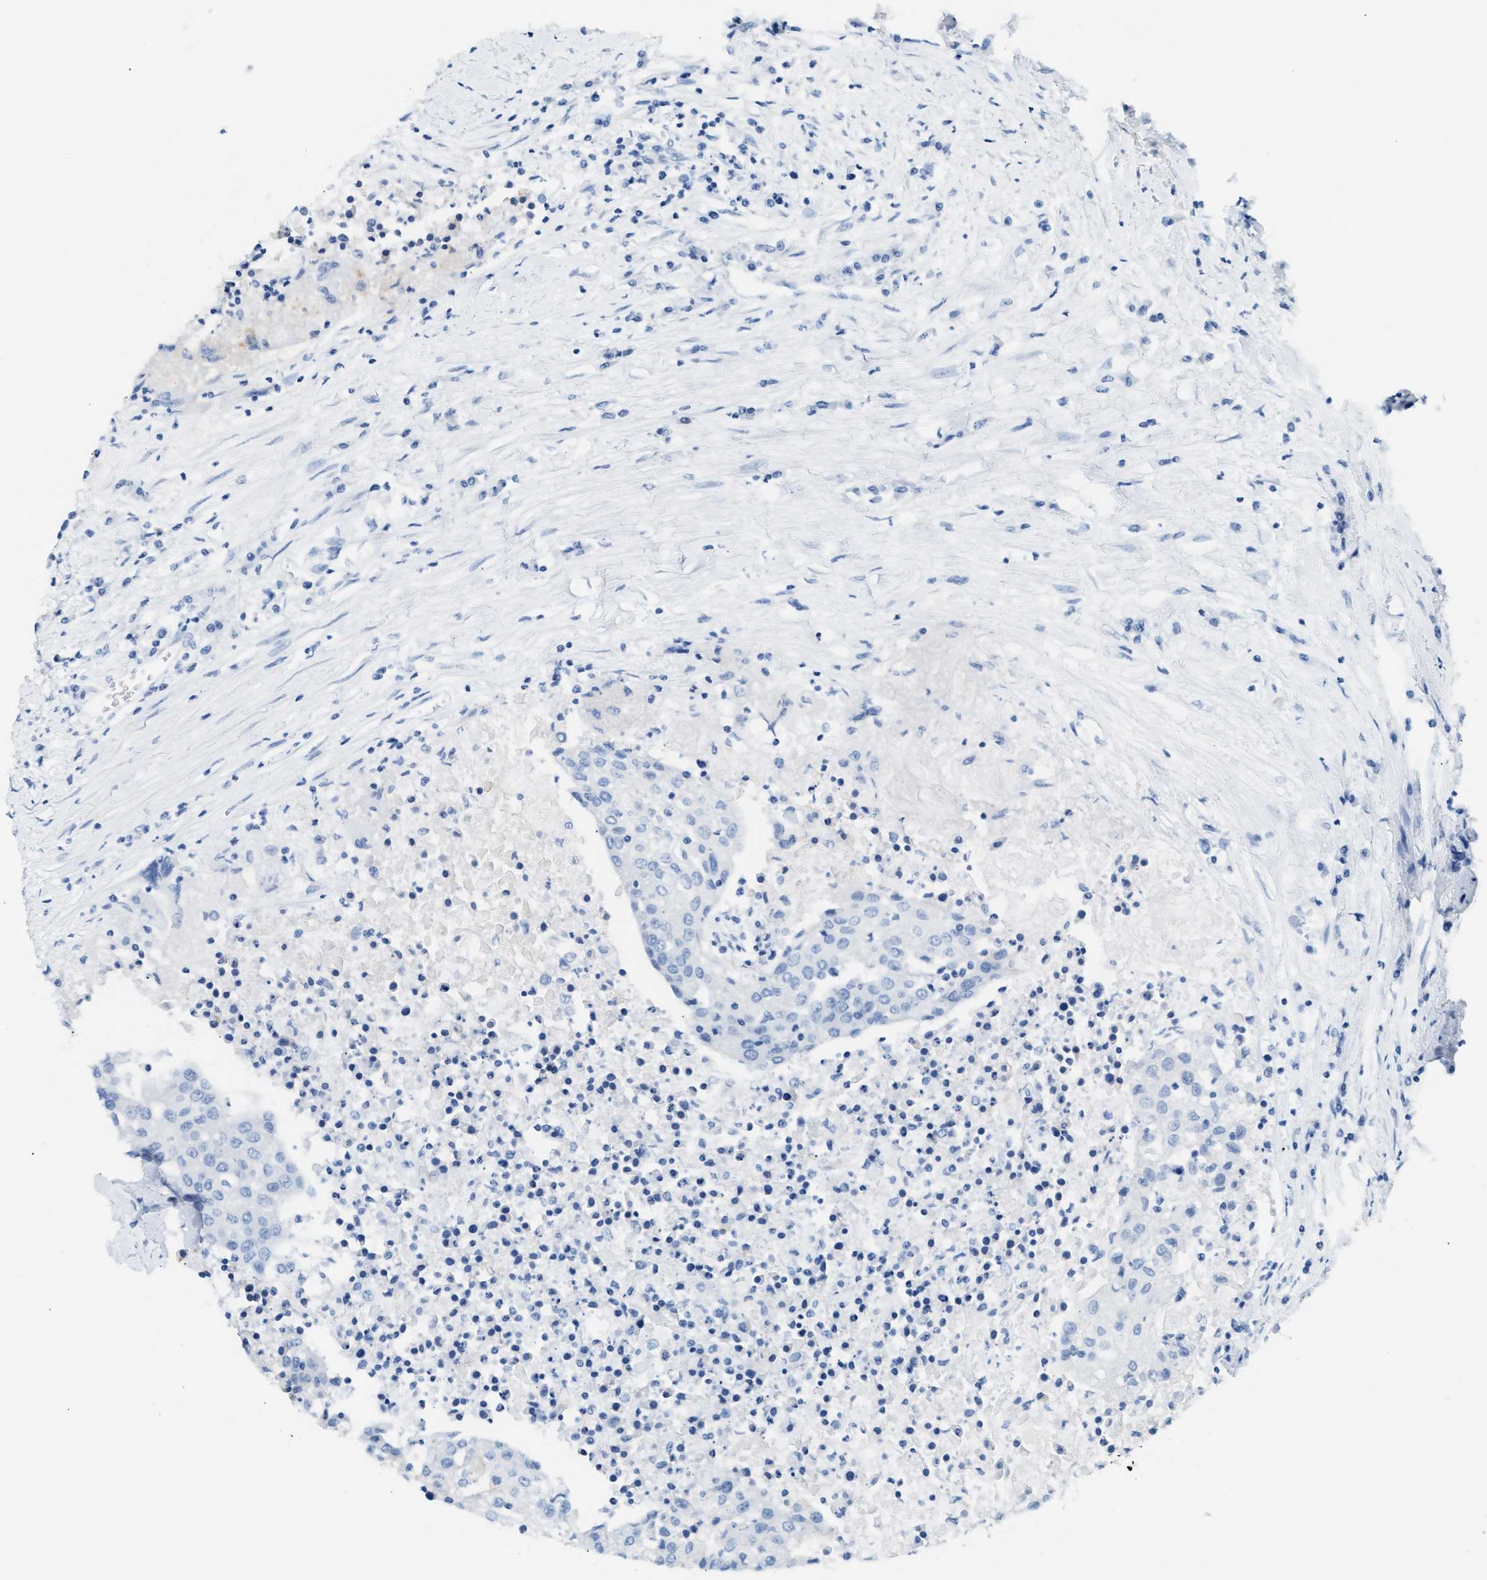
{"staining": {"intensity": "negative", "quantity": "none", "location": "none"}, "tissue": "urothelial cancer", "cell_type": "Tumor cells", "image_type": "cancer", "snomed": [{"axis": "morphology", "description": "Urothelial carcinoma, High grade"}, {"axis": "topography", "description": "Urinary bladder"}], "caption": "This photomicrograph is of urothelial cancer stained with IHC to label a protein in brown with the nuclei are counter-stained blue. There is no staining in tumor cells.", "gene": "ERBB2", "patient": {"sex": "female", "age": 85}}